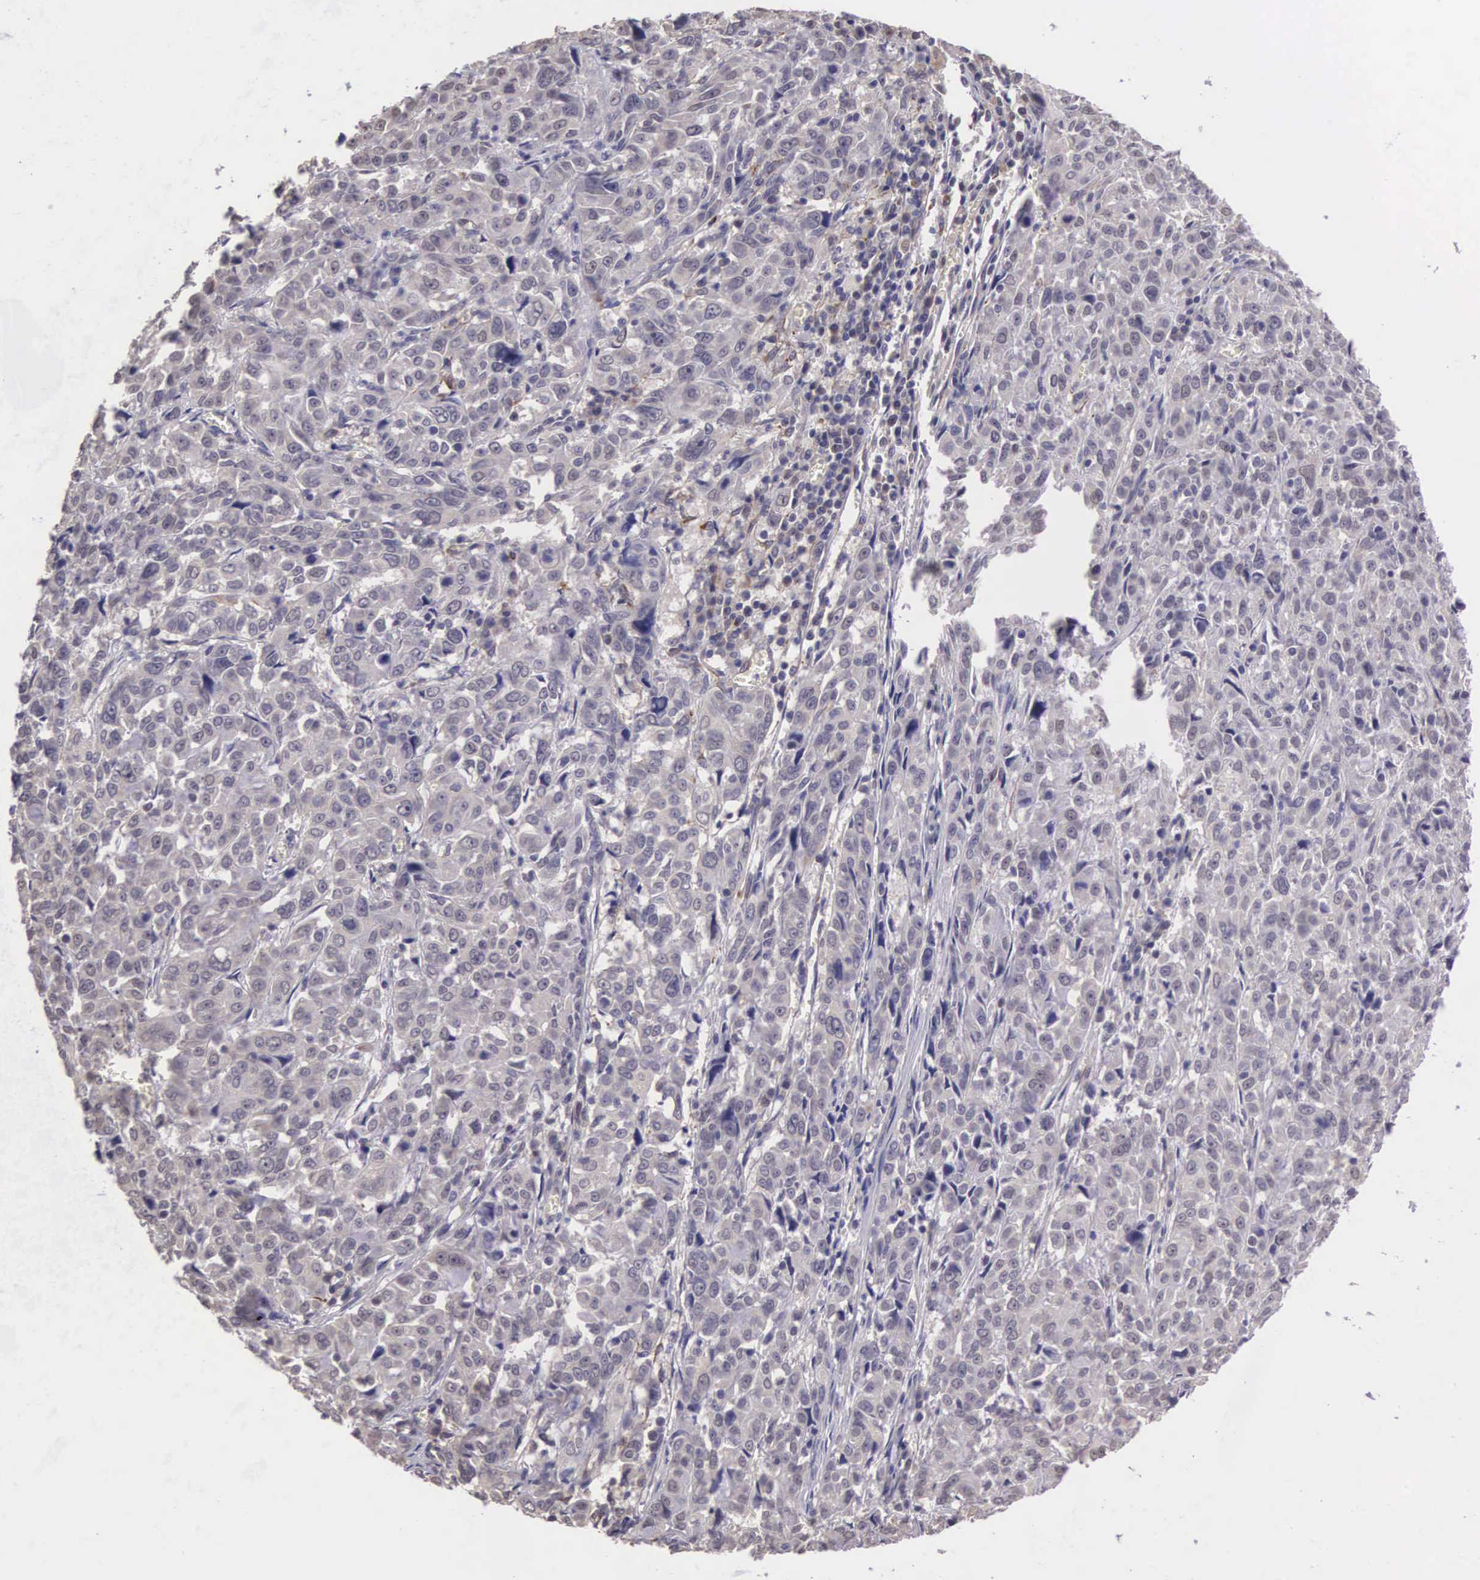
{"staining": {"intensity": "weak", "quantity": "25%-75%", "location": "cytoplasmic/membranous"}, "tissue": "pancreatic cancer", "cell_type": "Tumor cells", "image_type": "cancer", "snomed": [{"axis": "morphology", "description": "Adenocarcinoma, NOS"}, {"axis": "topography", "description": "Pancreas"}], "caption": "DAB (3,3'-diaminobenzidine) immunohistochemical staining of human adenocarcinoma (pancreatic) displays weak cytoplasmic/membranous protein expression in approximately 25%-75% of tumor cells. (IHC, brightfield microscopy, high magnification).", "gene": "CDC45", "patient": {"sex": "female", "age": 52}}